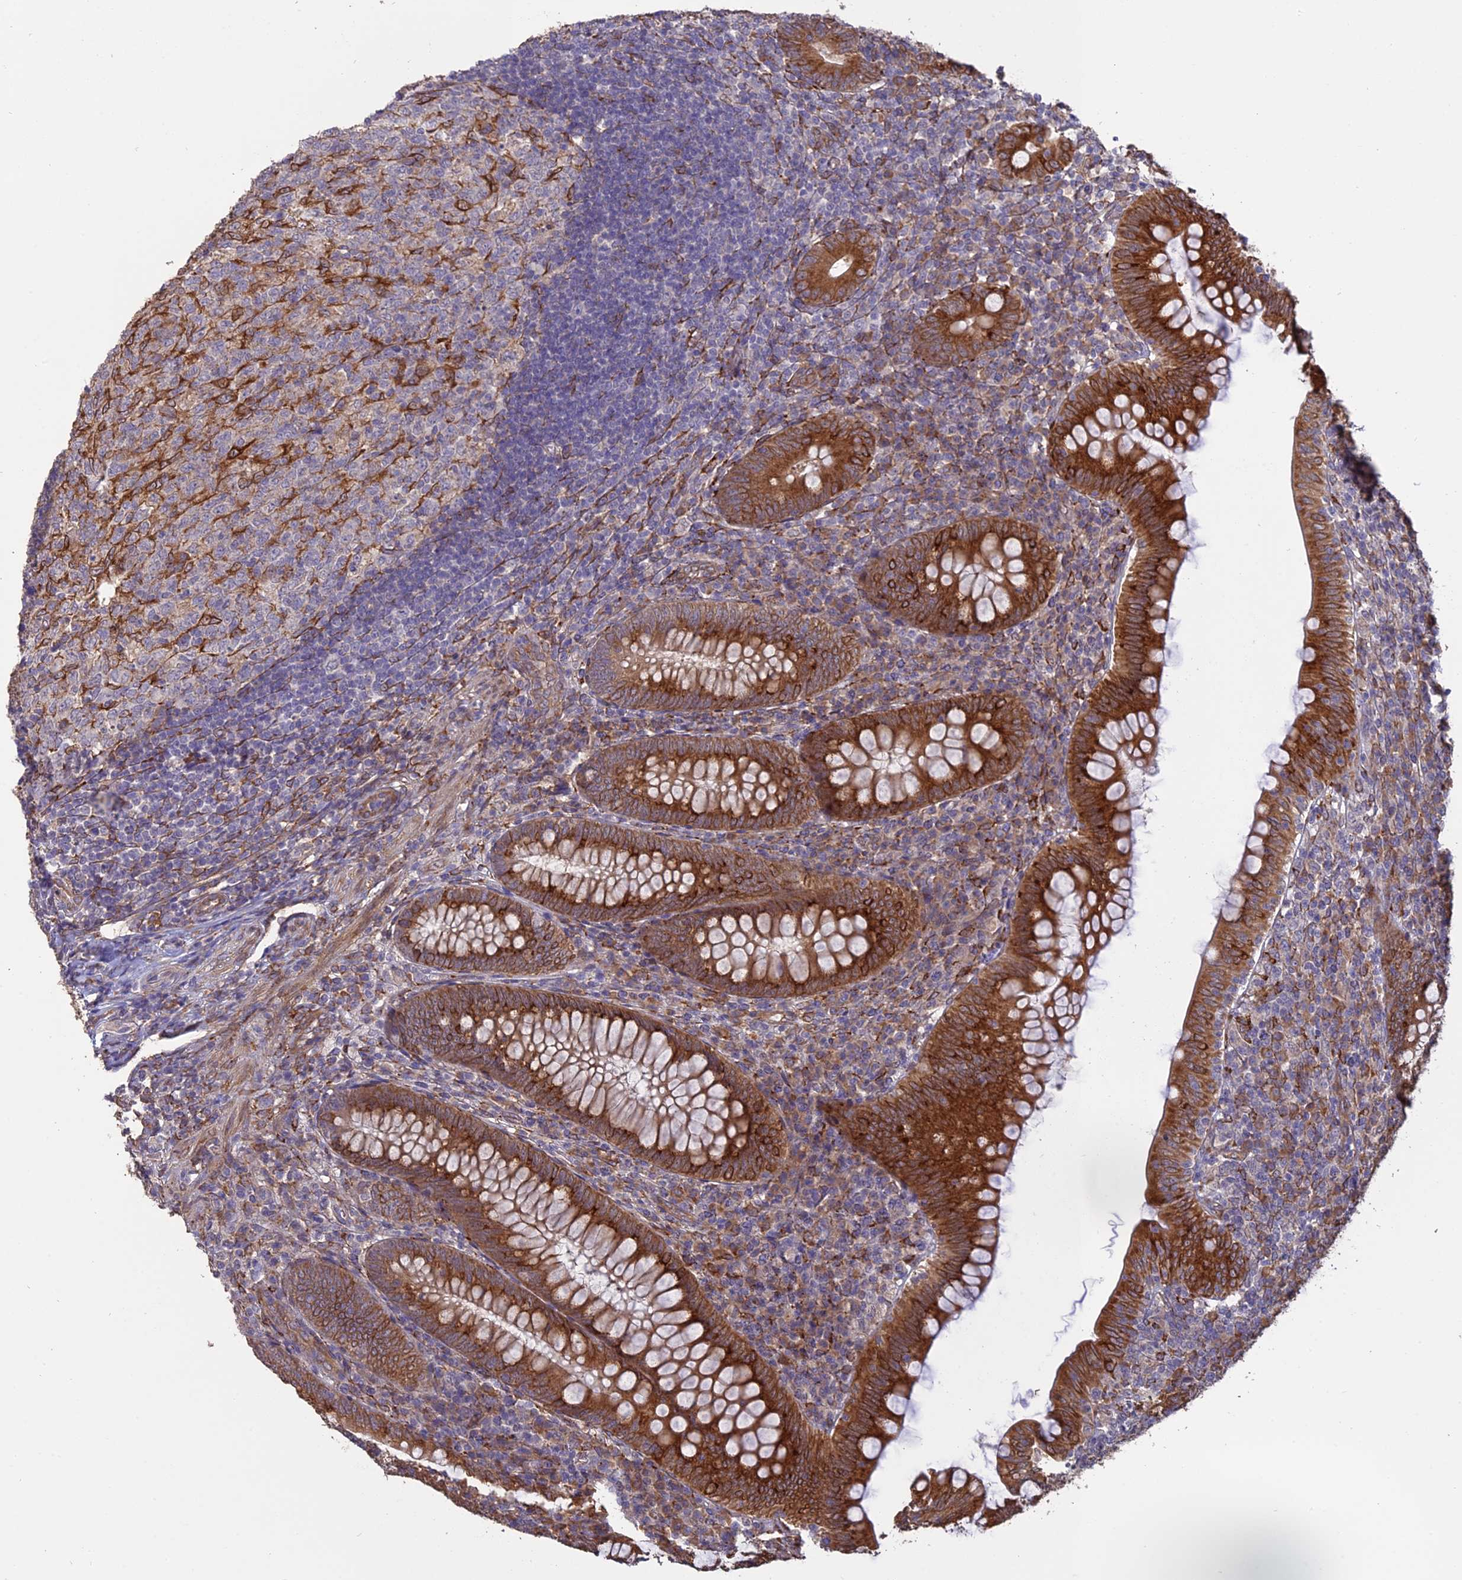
{"staining": {"intensity": "strong", "quantity": ">75%", "location": "cytoplasmic/membranous"}, "tissue": "appendix", "cell_type": "Glandular cells", "image_type": "normal", "snomed": [{"axis": "morphology", "description": "Normal tissue, NOS"}, {"axis": "topography", "description": "Appendix"}], "caption": "DAB immunohistochemical staining of benign appendix displays strong cytoplasmic/membranous protein positivity in approximately >75% of glandular cells. (brown staining indicates protein expression, while blue staining denotes nuclei).", "gene": "PPIC", "patient": {"sex": "male", "age": 14}}